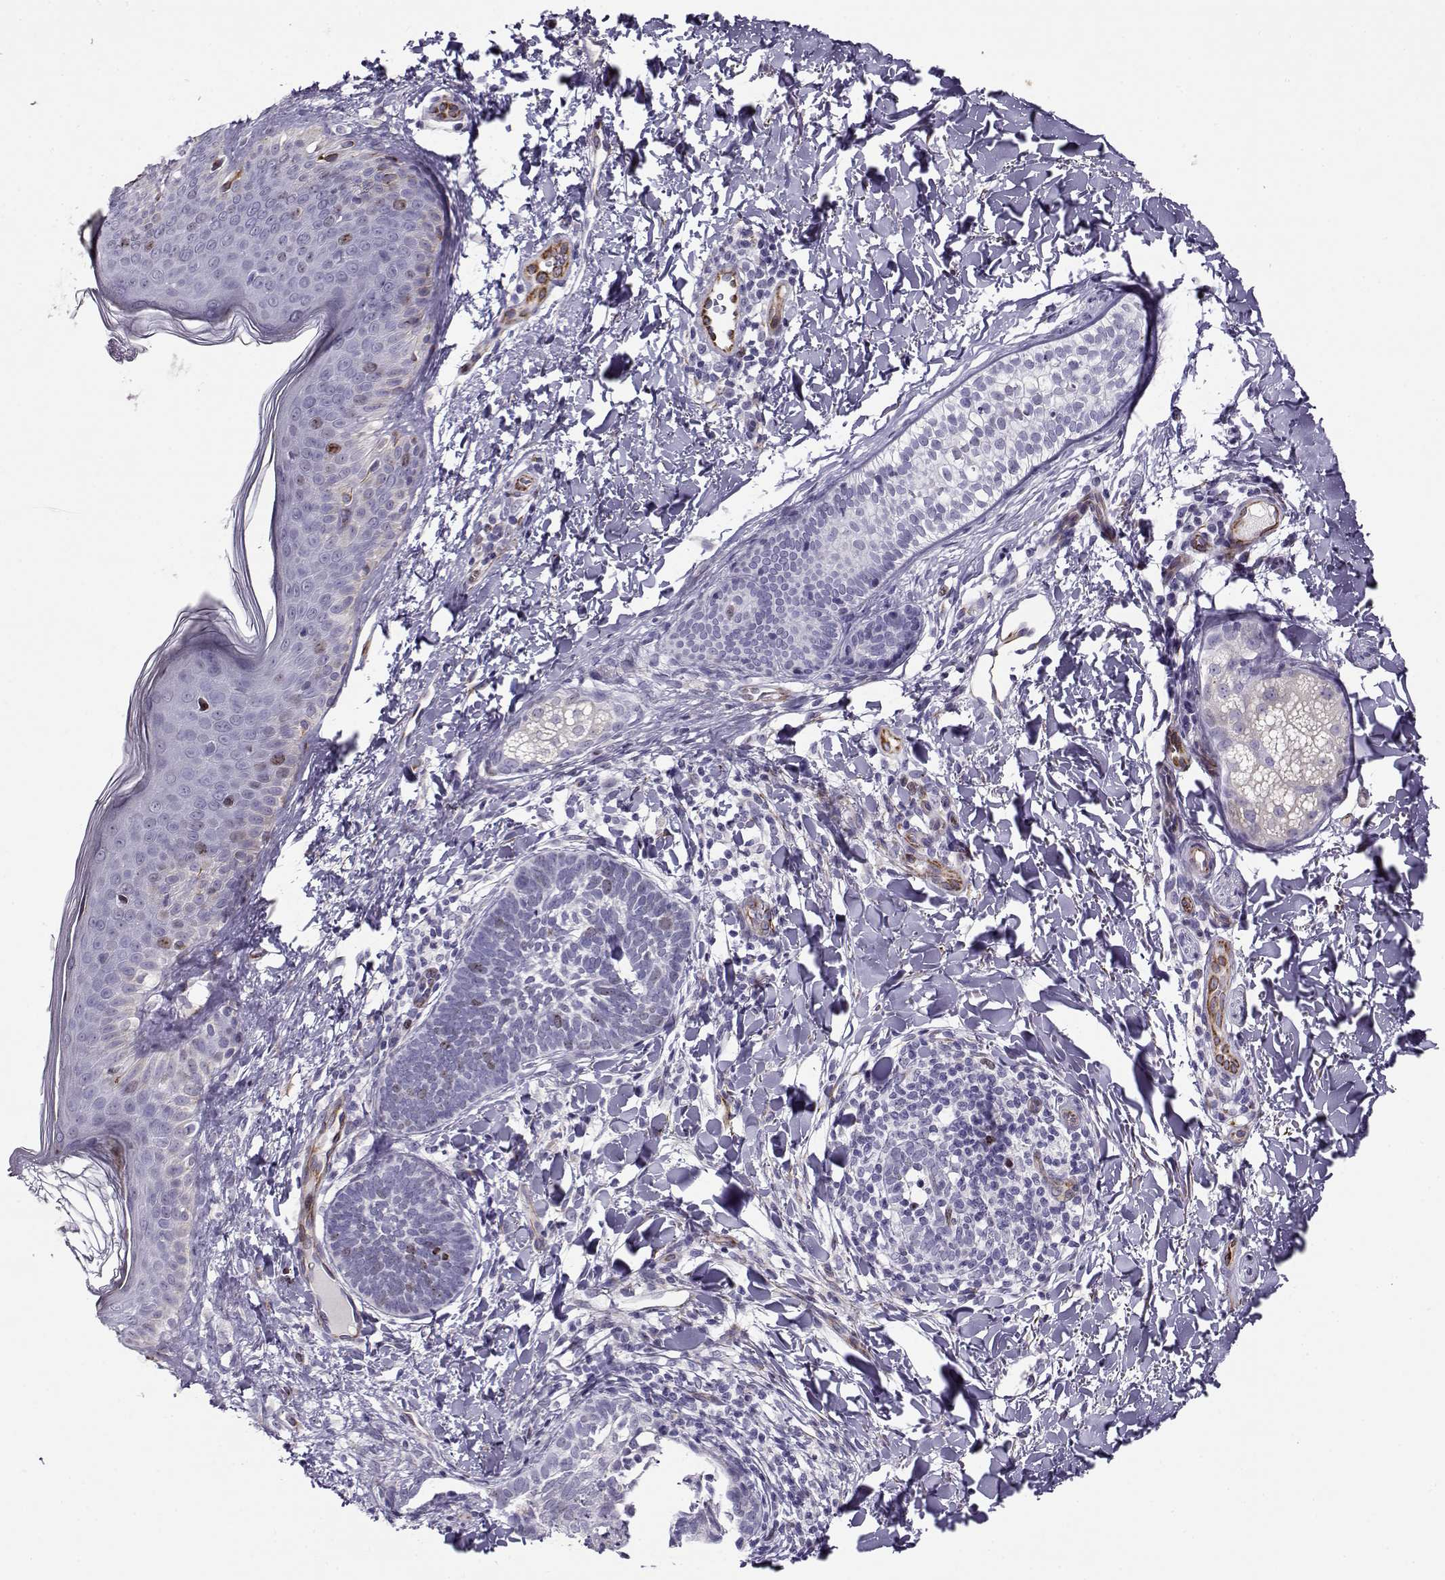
{"staining": {"intensity": "weak", "quantity": "<25%", "location": "nuclear"}, "tissue": "skin cancer", "cell_type": "Tumor cells", "image_type": "cancer", "snomed": [{"axis": "morphology", "description": "Normal tissue, NOS"}, {"axis": "morphology", "description": "Basal cell carcinoma"}, {"axis": "topography", "description": "Skin"}], "caption": "High power microscopy histopathology image of an IHC micrograph of basal cell carcinoma (skin), revealing no significant staining in tumor cells.", "gene": "NPW", "patient": {"sex": "male", "age": 46}}